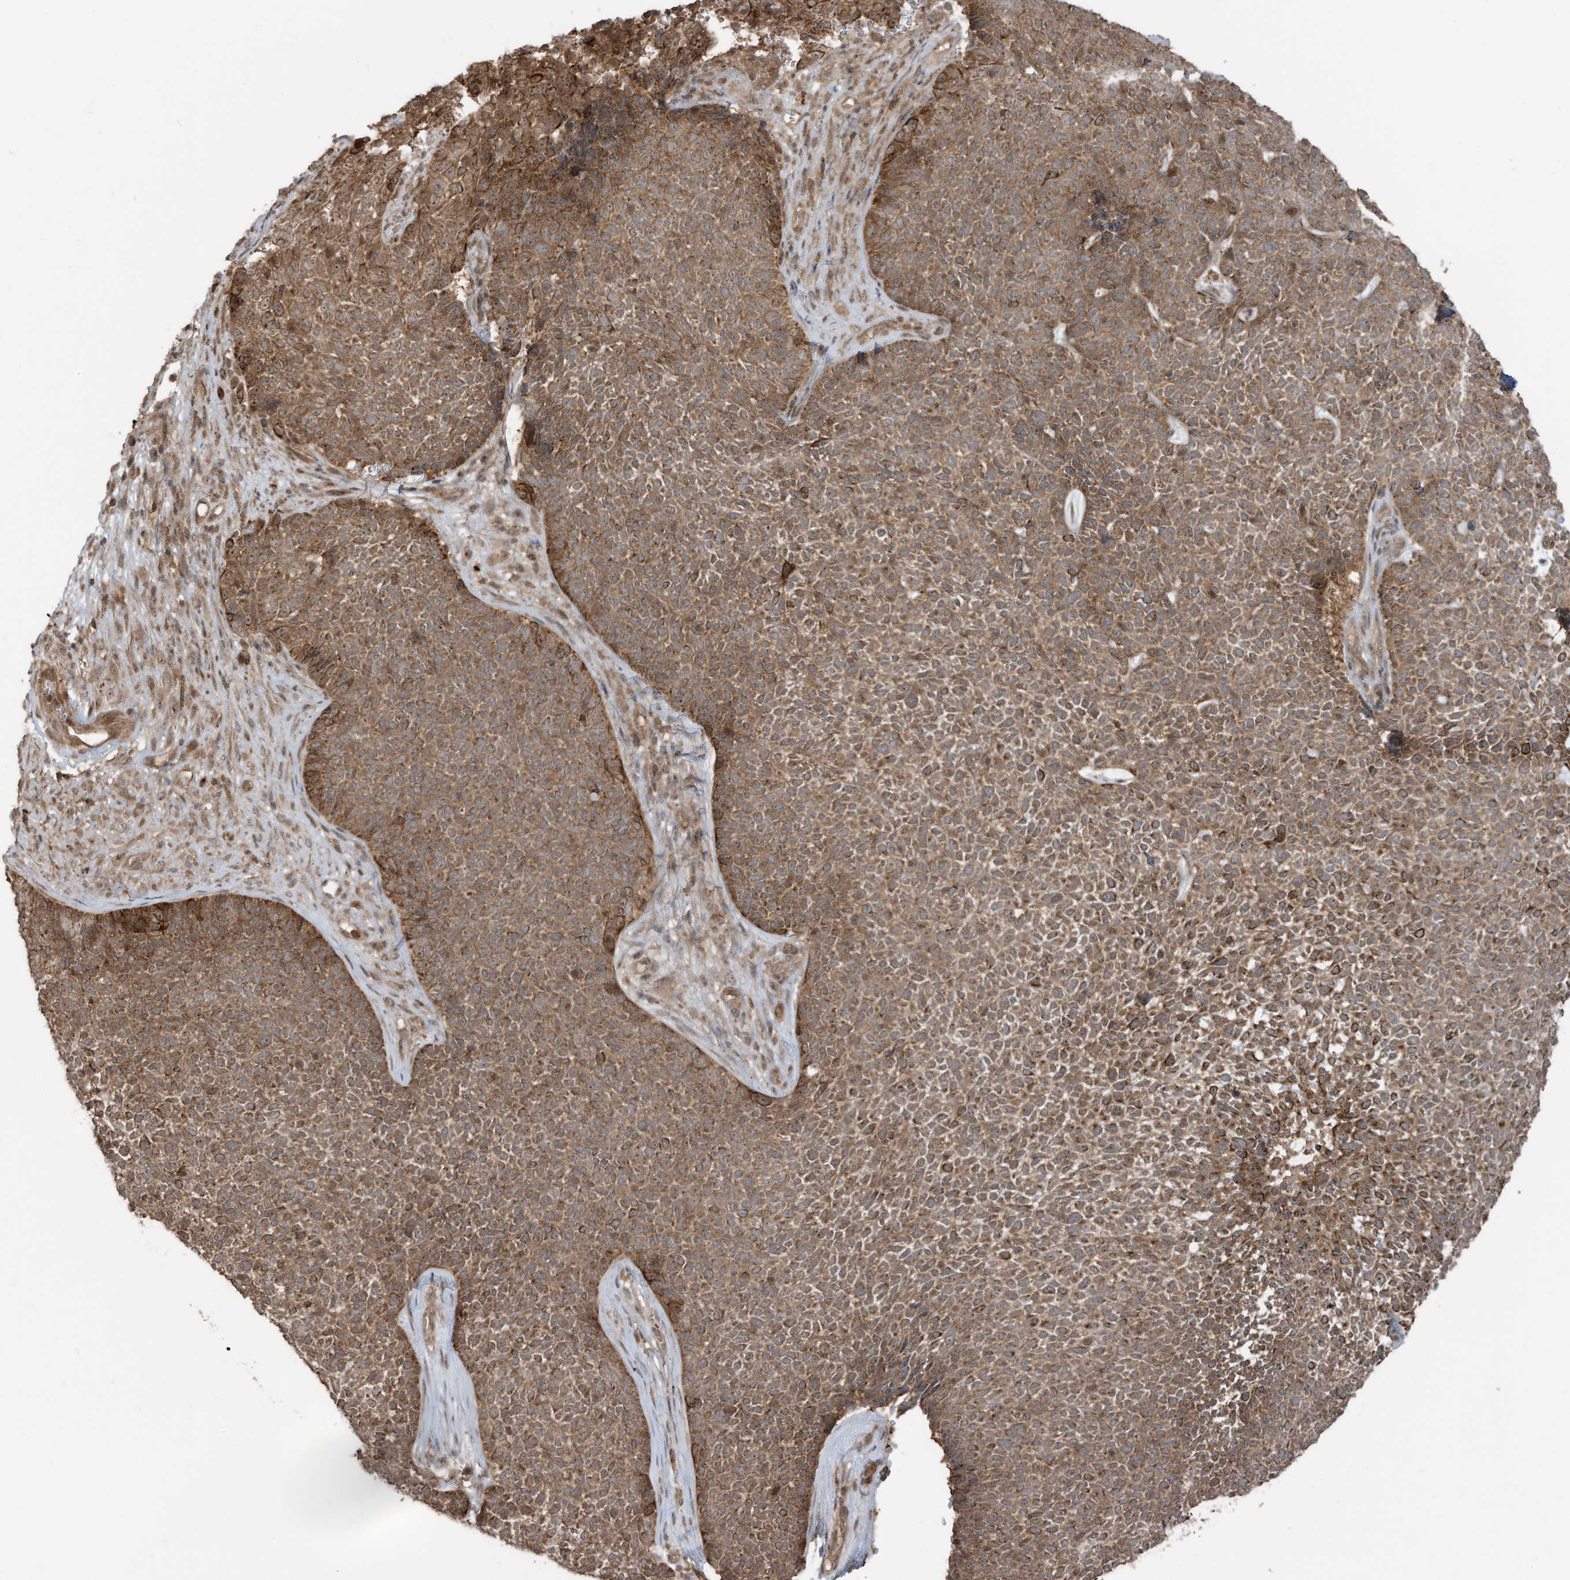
{"staining": {"intensity": "moderate", "quantity": ">75%", "location": "cytoplasmic/membranous"}, "tissue": "skin cancer", "cell_type": "Tumor cells", "image_type": "cancer", "snomed": [{"axis": "morphology", "description": "Basal cell carcinoma"}, {"axis": "topography", "description": "Skin"}], "caption": "Protein staining of skin cancer (basal cell carcinoma) tissue reveals moderate cytoplasmic/membranous expression in approximately >75% of tumor cells.", "gene": "CARF", "patient": {"sex": "female", "age": 84}}